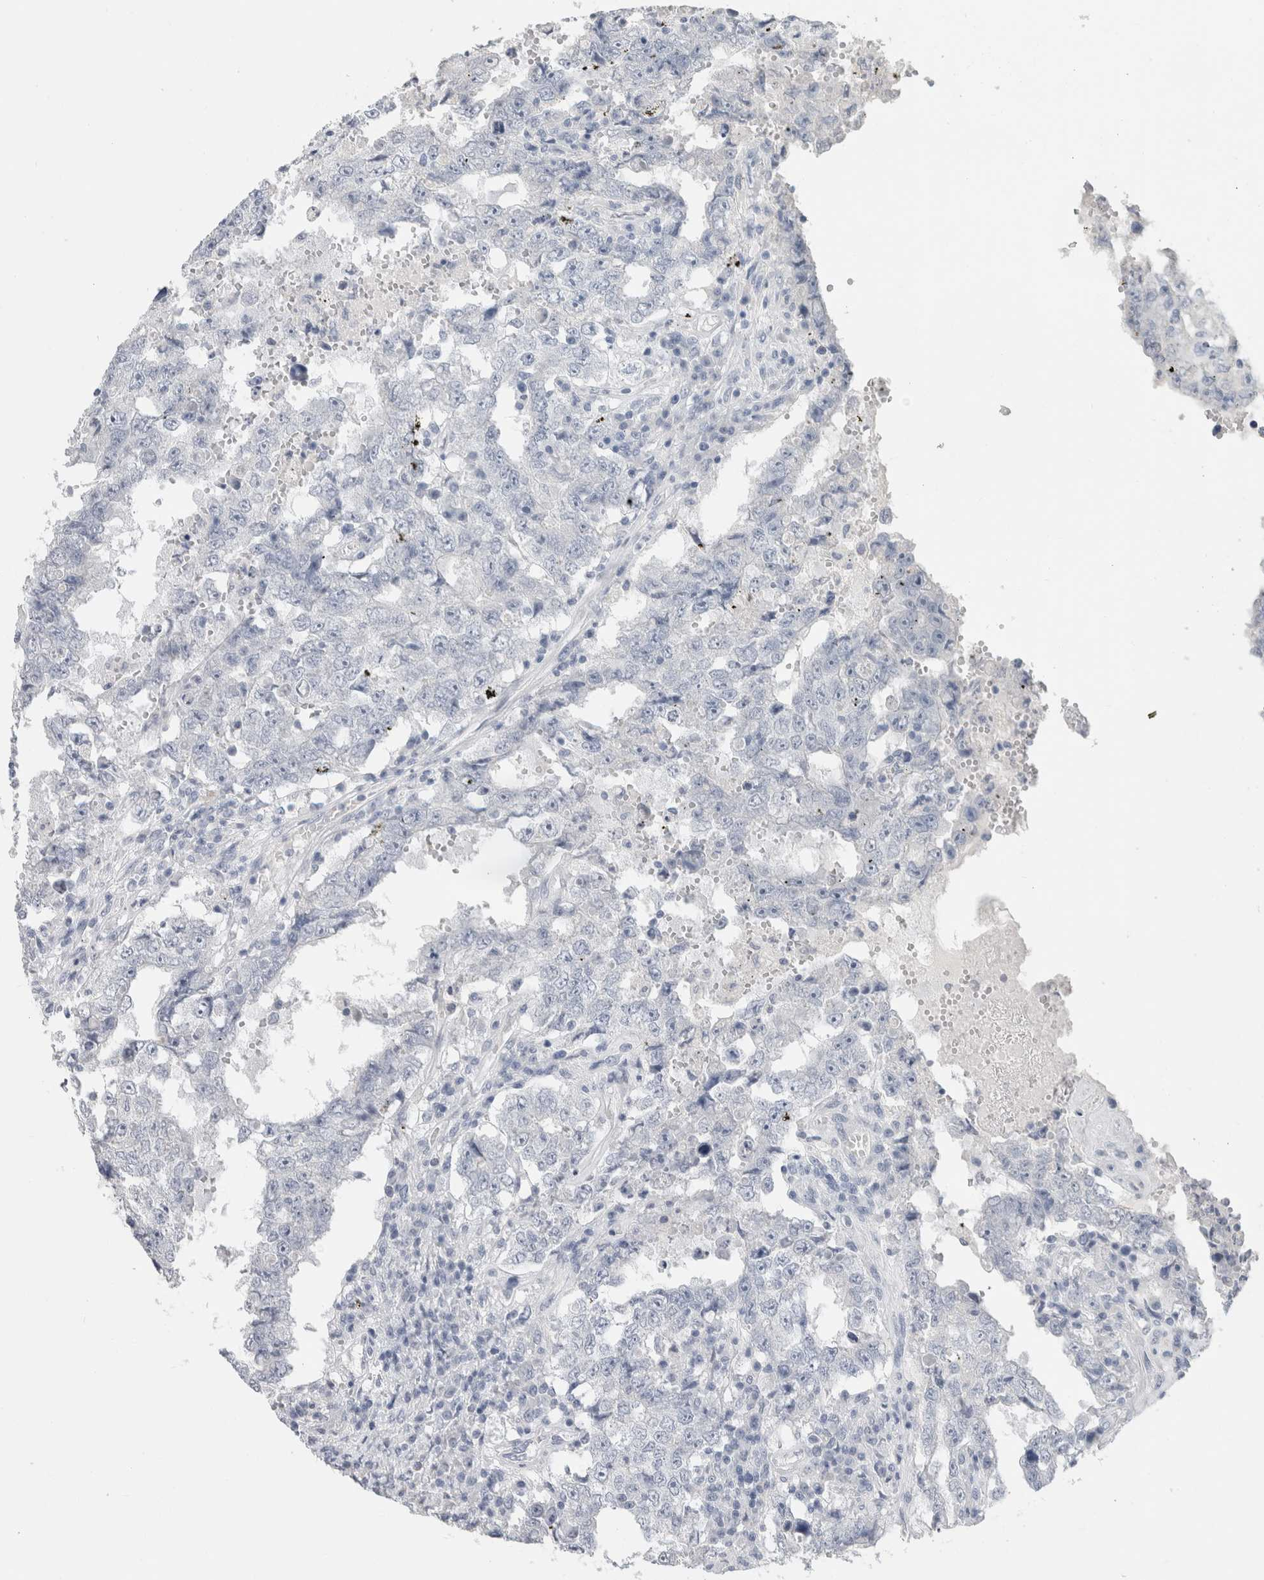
{"staining": {"intensity": "negative", "quantity": "none", "location": "none"}, "tissue": "testis cancer", "cell_type": "Tumor cells", "image_type": "cancer", "snomed": [{"axis": "morphology", "description": "Carcinoma, Embryonal, NOS"}, {"axis": "topography", "description": "Testis"}], "caption": "This histopathology image is of testis cancer stained with immunohistochemistry (IHC) to label a protein in brown with the nuclei are counter-stained blue. There is no positivity in tumor cells.", "gene": "BCAN", "patient": {"sex": "male", "age": 26}}